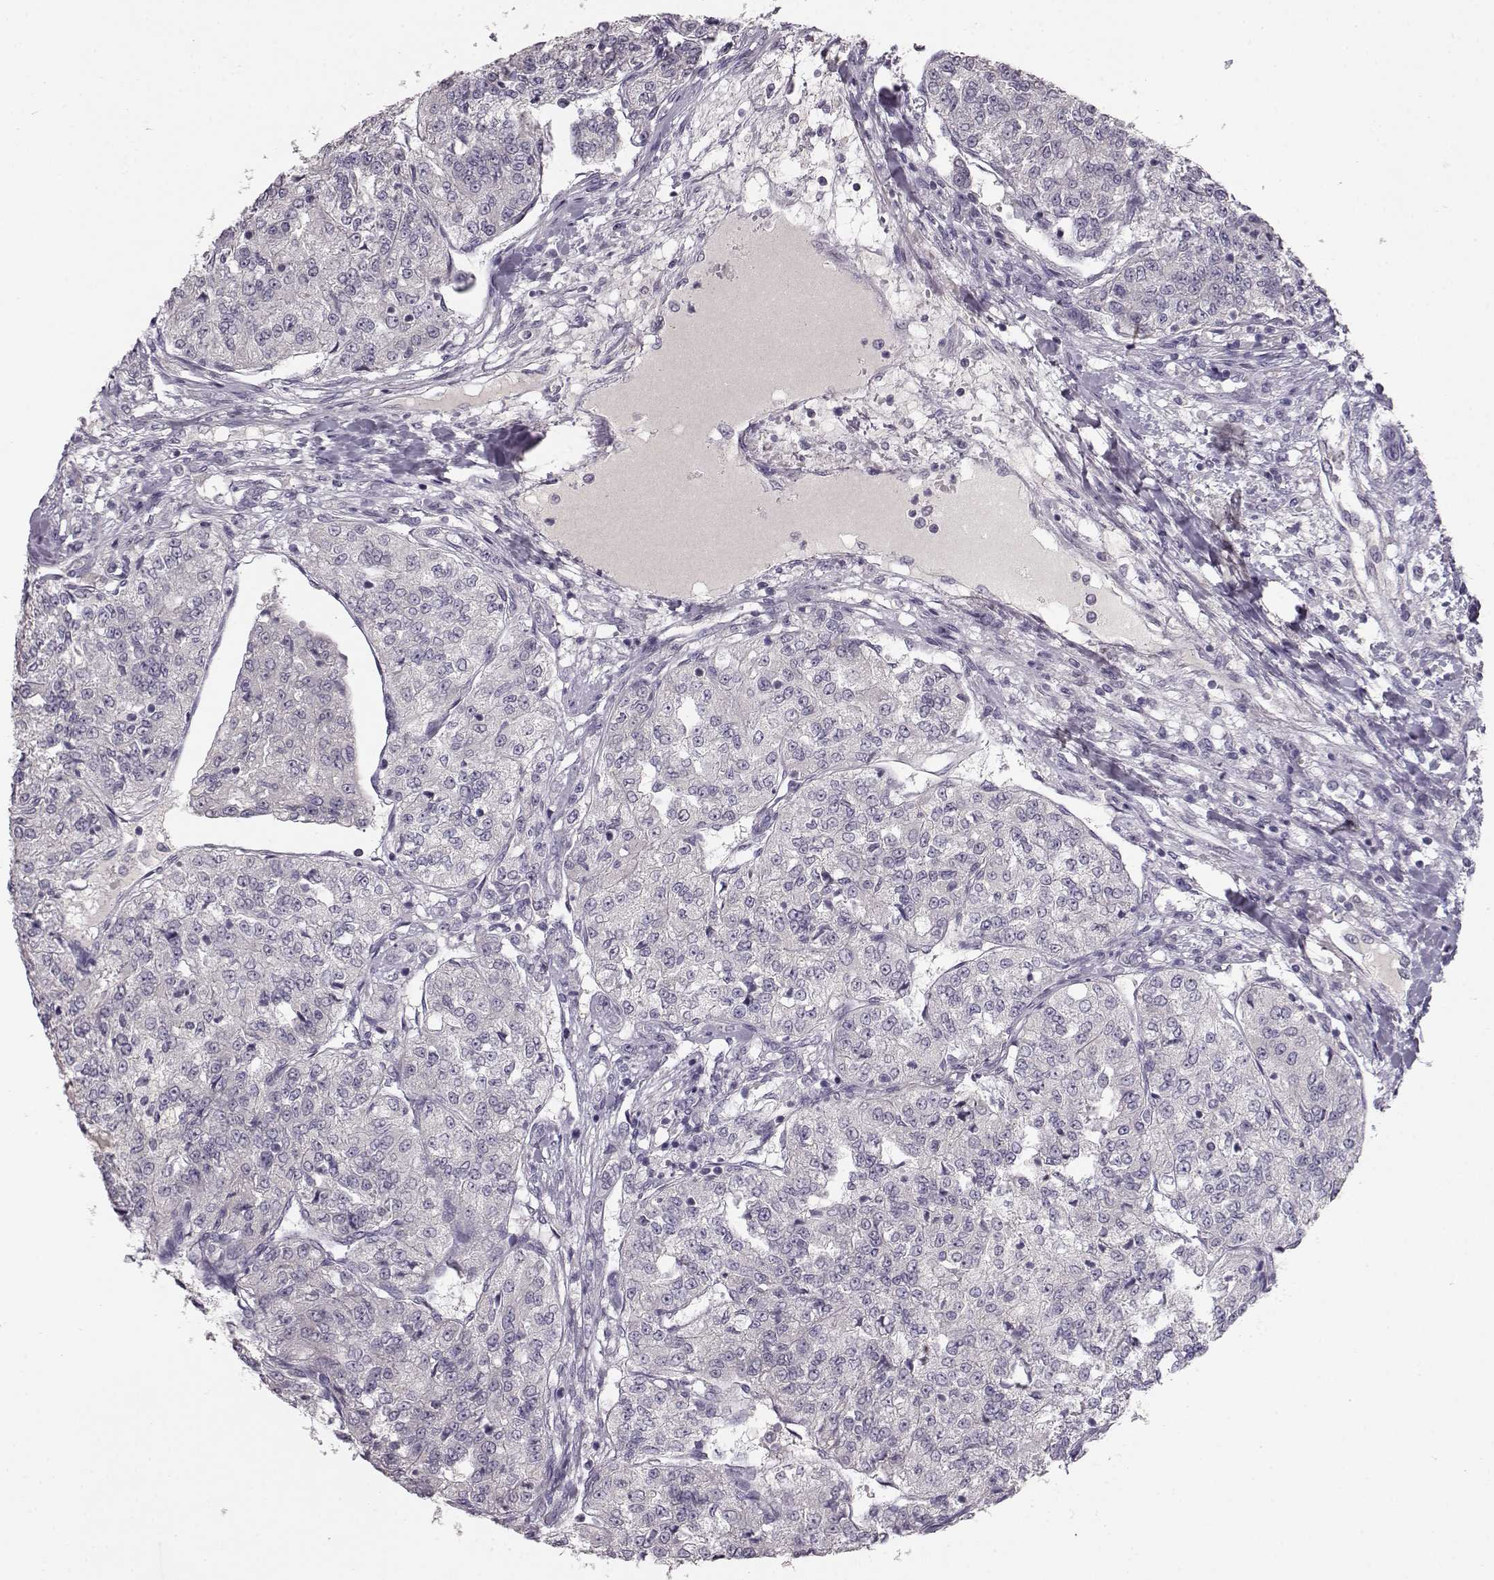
{"staining": {"intensity": "negative", "quantity": "none", "location": "none"}, "tissue": "renal cancer", "cell_type": "Tumor cells", "image_type": "cancer", "snomed": [{"axis": "morphology", "description": "Adenocarcinoma, NOS"}, {"axis": "topography", "description": "Kidney"}], "caption": "Tumor cells show no significant protein positivity in adenocarcinoma (renal).", "gene": "BFSP2", "patient": {"sex": "female", "age": 63}}